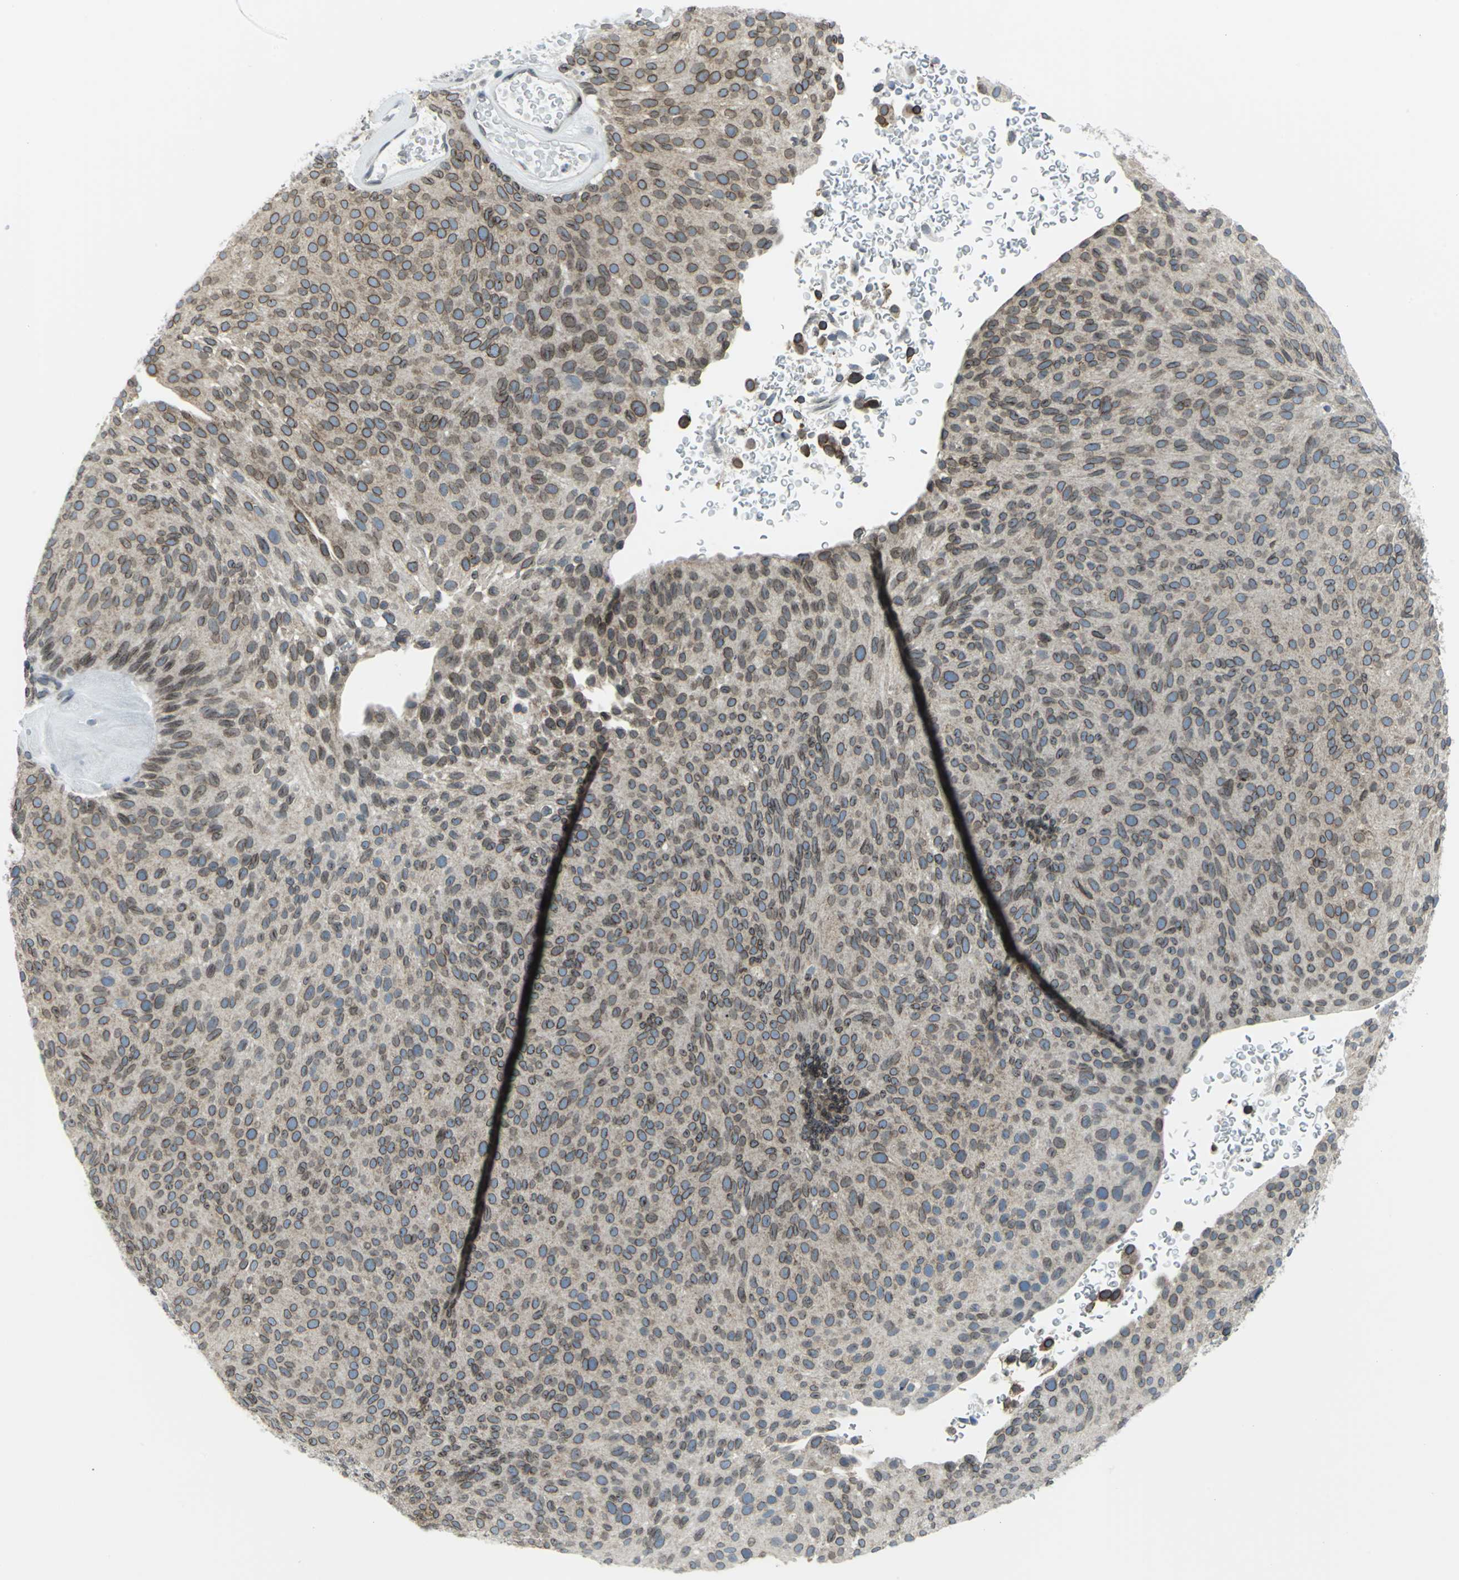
{"staining": {"intensity": "moderate", "quantity": ">75%", "location": "cytoplasmic/membranous,nuclear"}, "tissue": "urothelial cancer", "cell_type": "Tumor cells", "image_type": "cancer", "snomed": [{"axis": "morphology", "description": "Urothelial carcinoma, Low grade"}, {"axis": "topography", "description": "Urinary bladder"}], "caption": "This photomicrograph shows IHC staining of human urothelial cancer, with medium moderate cytoplasmic/membranous and nuclear expression in approximately >75% of tumor cells.", "gene": "SNUPN", "patient": {"sex": "male", "age": 78}}